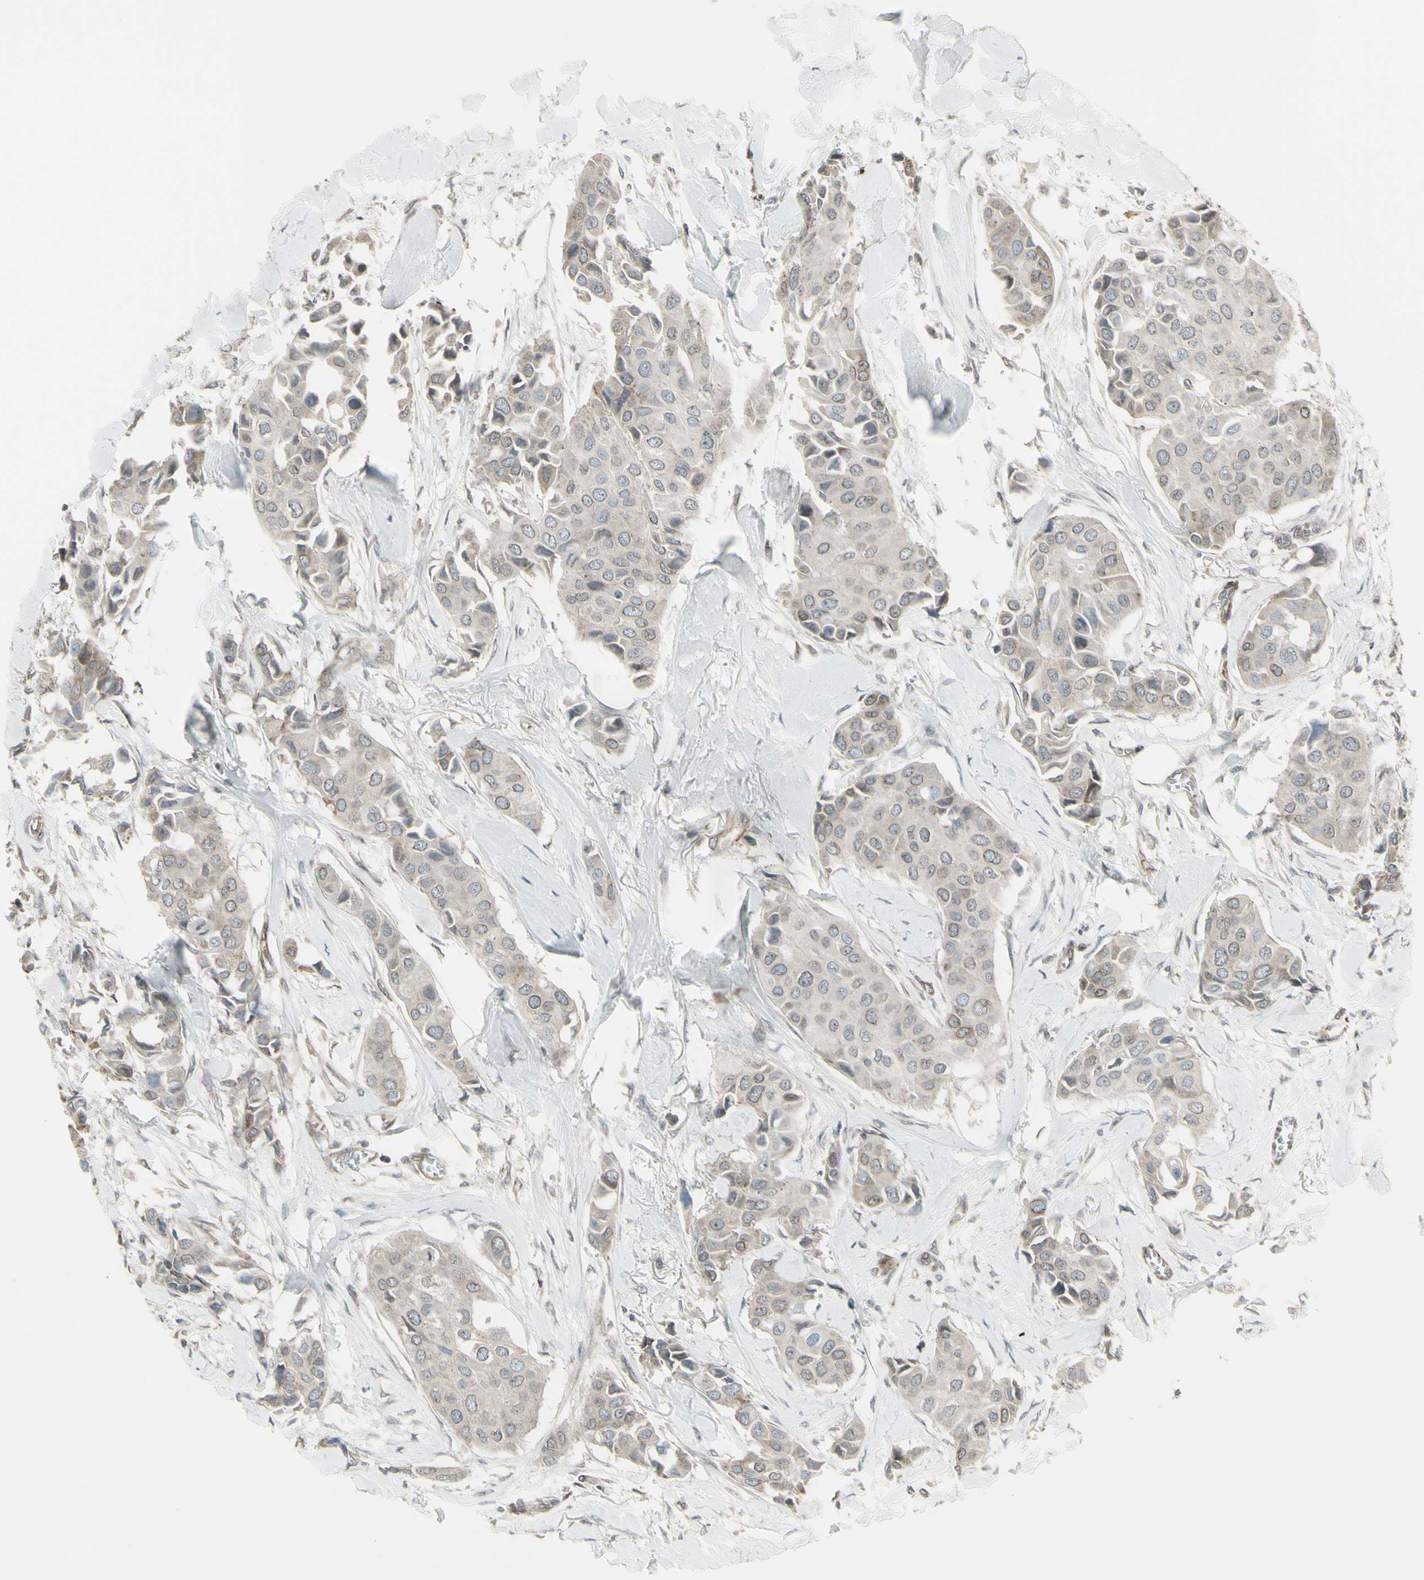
{"staining": {"intensity": "weak", "quantity": ">75%", "location": "cytoplasmic/membranous"}, "tissue": "breast cancer", "cell_type": "Tumor cells", "image_type": "cancer", "snomed": [{"axis": "morphology", "description": "Duct carcinoma"}, {"axis": "topography", "description": "Breast"}], "caption": "Breast cancer (infiltrating ductal carcinoma) stained for a protein (brown) shows weak cytoplasmic/membranous positive expression in about >75% of tumor cells.", "gene": "DTX3L", "patient": {"sex": "female", "age": 80}}